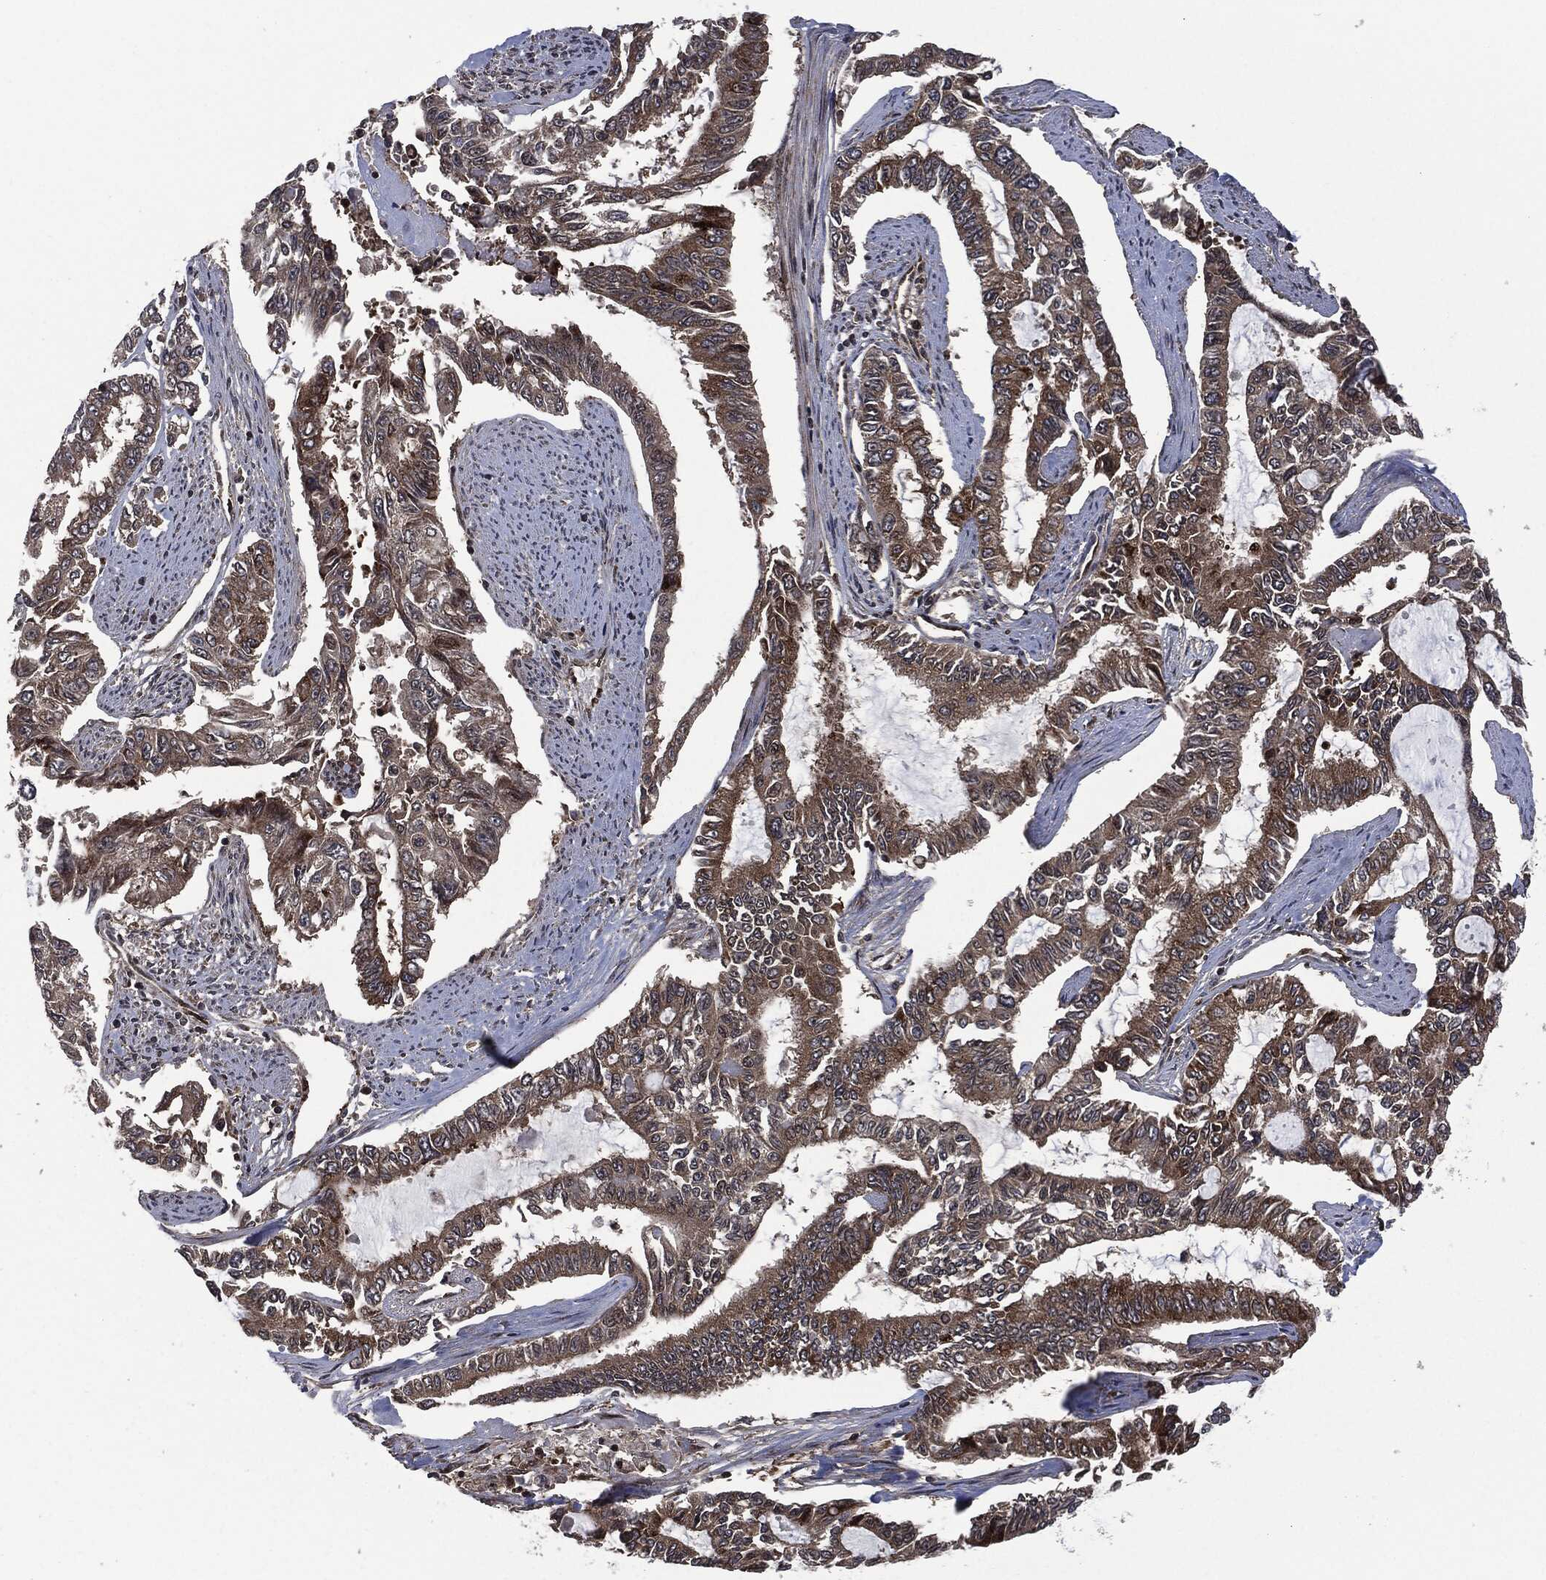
{"staining": {"intensity": "moderate", "quantity": ">75%", "location": "cytoplasmic/membranous"}, "tissue": "endometrial cancer", "cell_type": "Tumor cells", "image_type": "cancer", "snomed": [{"axis": "morphology", "description": "Adenocarcinoma, NOS"}, {"axis": "topography", "description": "Uterus"}], "caption": "Brown immunohistochemical staining in human endometrial cancer (adenocarcinoma) displays moderate cytoplasmic/membranous expression in approximately >75% of tumor cells. The staining was performed using DAB (3,3'-diaminobenzidine) to visualize the protein expression in brown, while the nuclei were stained in blue with hematoxylin (Magnification: 20x).", "gene": "HRAS", "patient": {"sex": "female", "age": 59}}